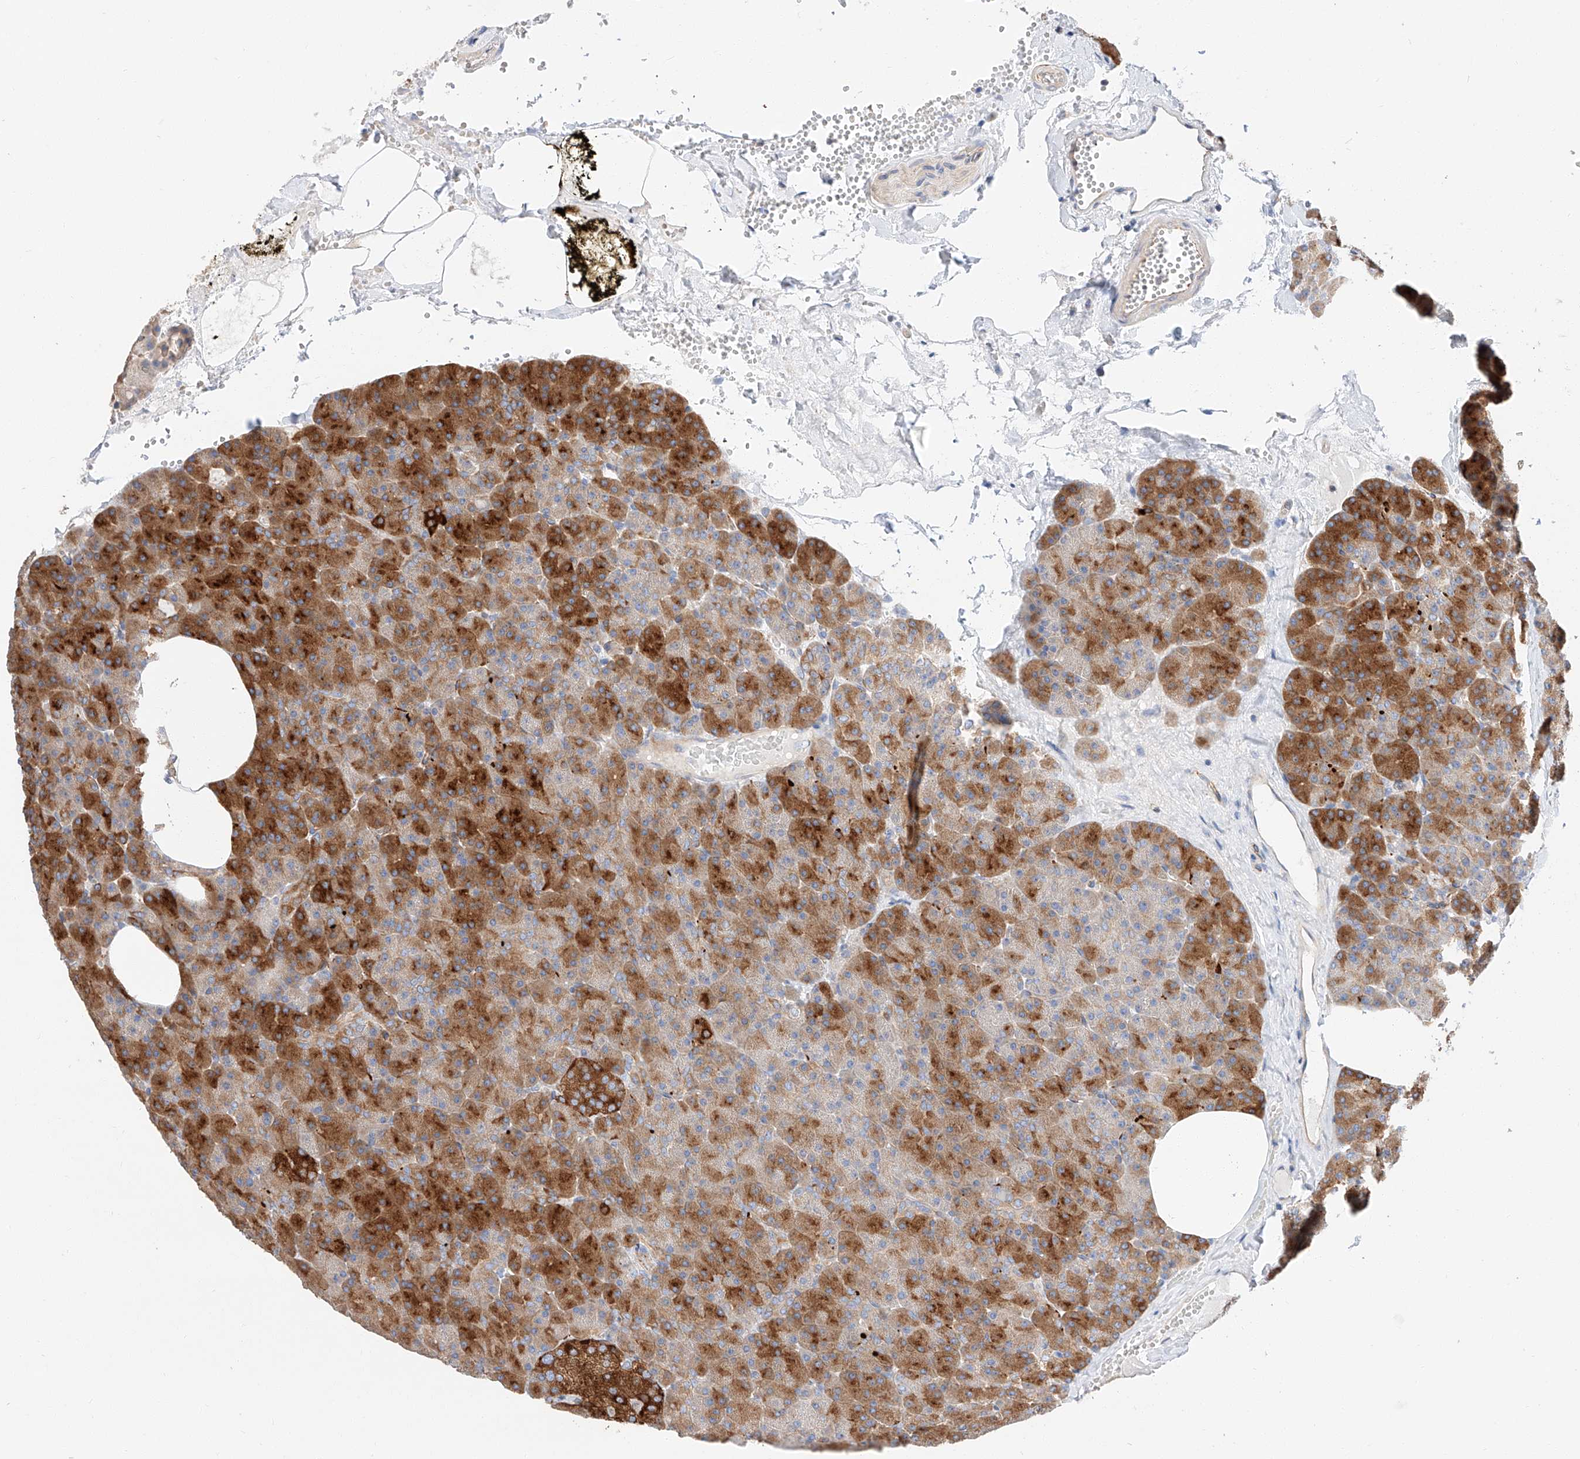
{"staining": {"intensity": "strong", "quantity": ">75%", "location": "cytoplasmic/membranous"}, "tissue": "pancreas", "cell_type": "Exocrine glandular cells", "image_type": "normal", "snomed": [{"axis": "morphology", "description": "Normal tissue, NOS"}, {"axis": "morphology", "description": "Carcinoid, malignant, NOS"}, {"axis": "topography", "description": "Pancreas"}], "caption": "Protein analysis of unremarkable pancreas displays strong cytoplasmic/membranous positivity in approximately >75% of exocrine glandular cells.", "gene": "GLMN", "patient": {"sex": "female", "age": 35}}